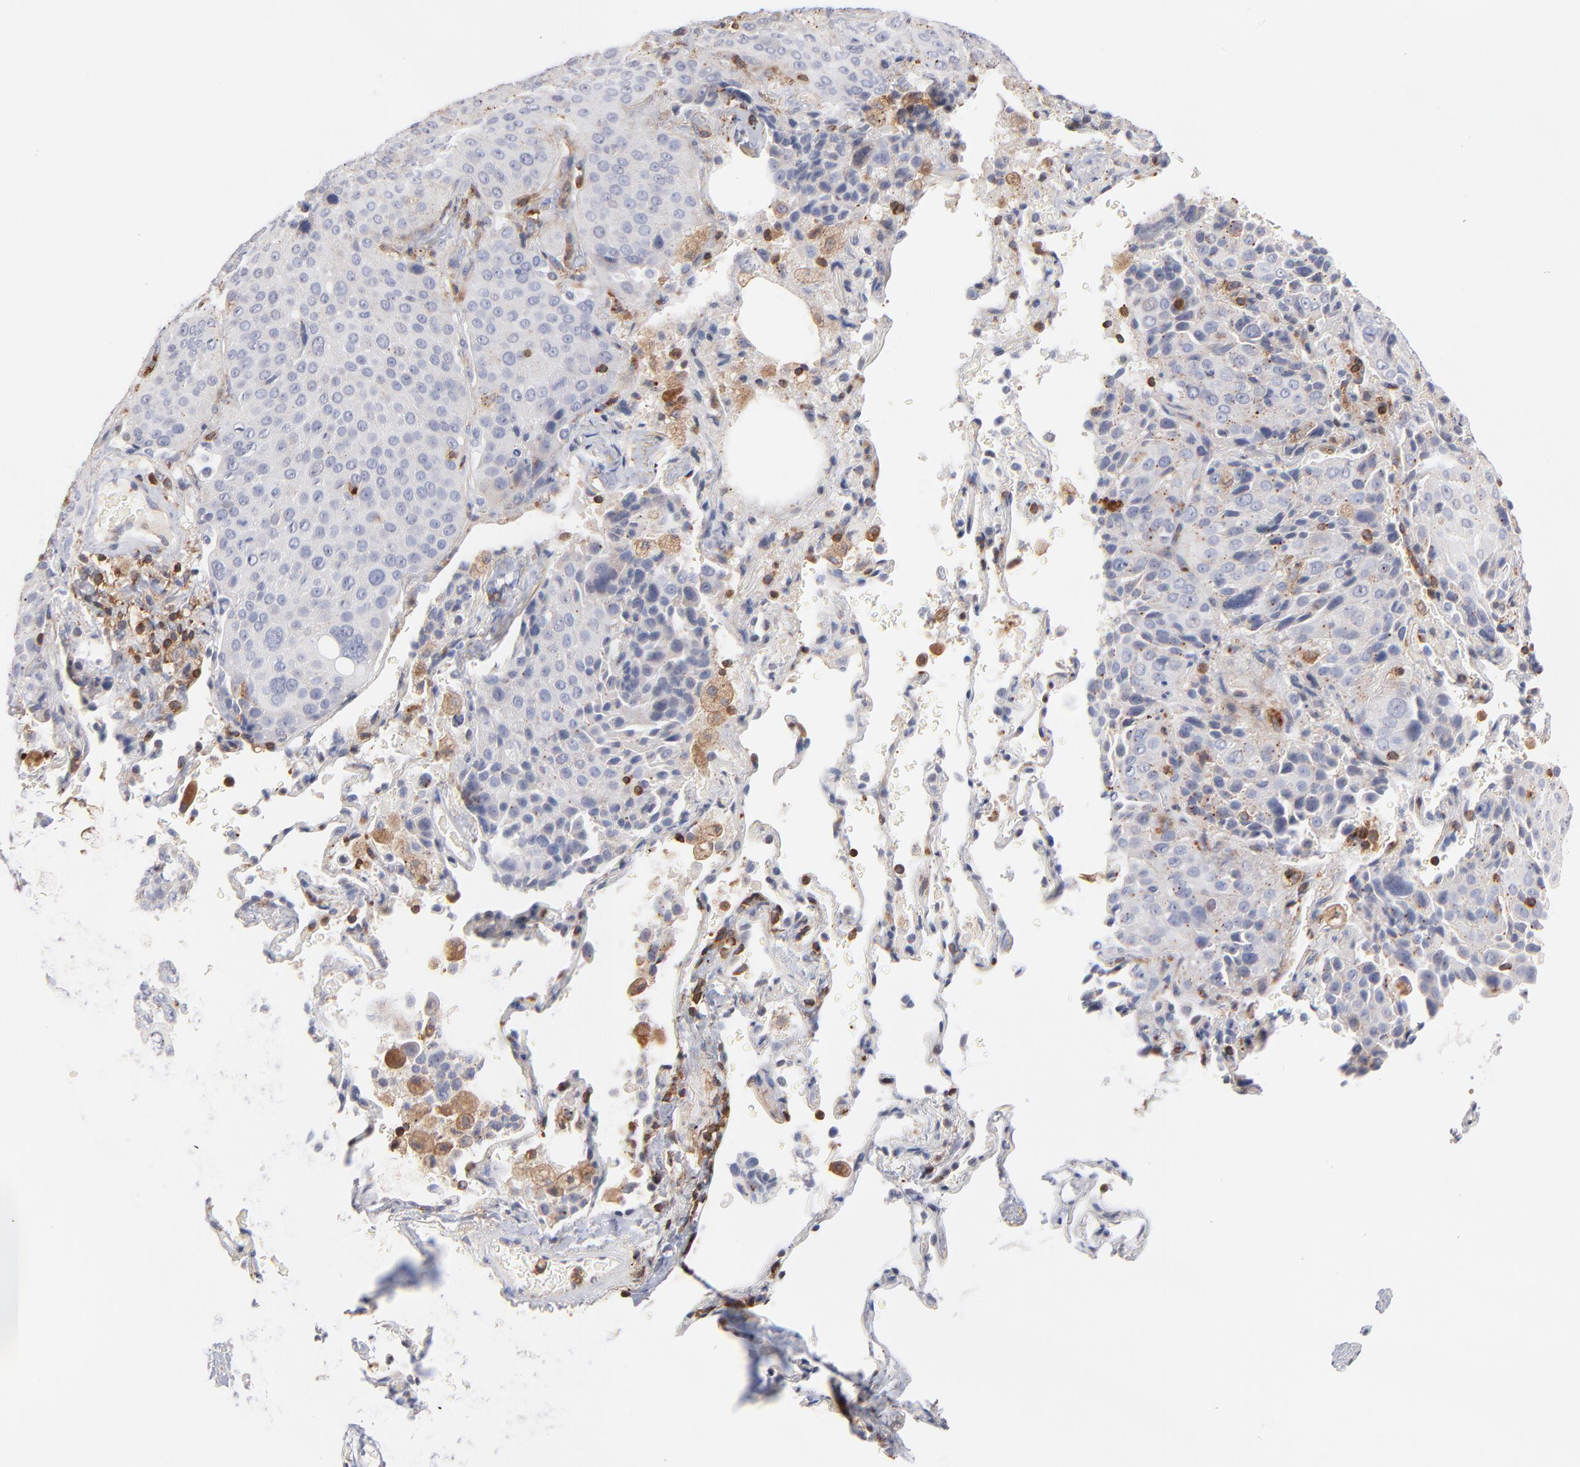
{"staining": {"intensity": "negative", "quantity": "none", "location": "none"}, "tissue": "lung cancer", "cell_type": "Tumor cells", "image_type": "cancer", "snomed": [{"axis": "morphology", "description": "Squamous cell carcinoma, NOS"}, {"axis": "topography", "description": "Lung"}], "caption": "A high-resolution histopathology image shows immunohistochemistry (IHC) staining of lung cancer (squamous cell carcinoma), which shows no significant positivity in tumor cells.", "gene": "WIPF1", "patient": {"sex": "male", "age": 54}}